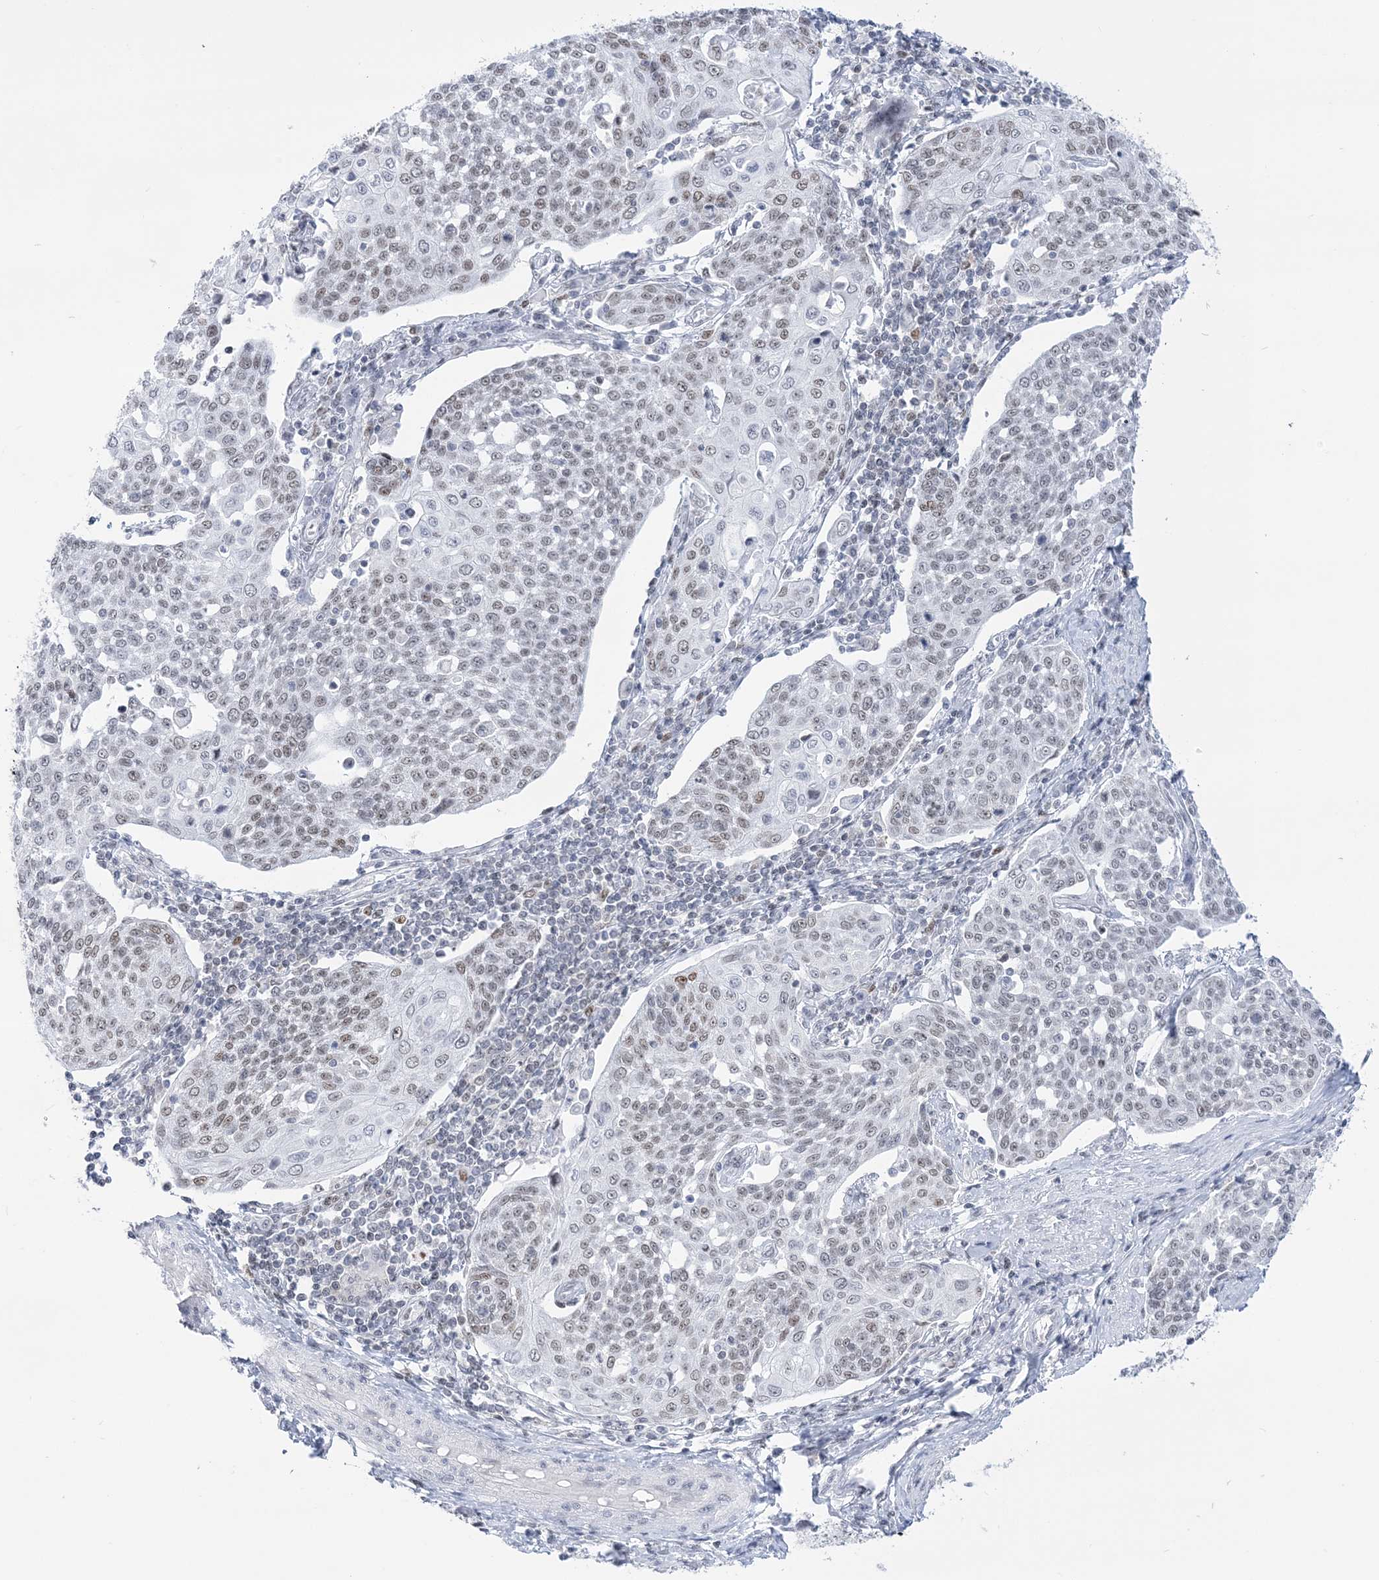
{"staining": {"intensity": "weak", "quantity": "<25%", "location": "nuclear"}, "tissue": "cervical cancer", "cell_type": "Tumor cells", "image_type": "cancer", "snomed": [{"axis": "morphology", "description": "Squamous cell carcinoma, NOS"}, {"axis": "topography", "description": "Cervix"}], "caption": "A high-resolution micrograph shows IHC staining of cervical cancer, which displays no significant positivity in tumor cells.", "gene": "DDX21", "patient": {"sex": "female", "age": 34}}